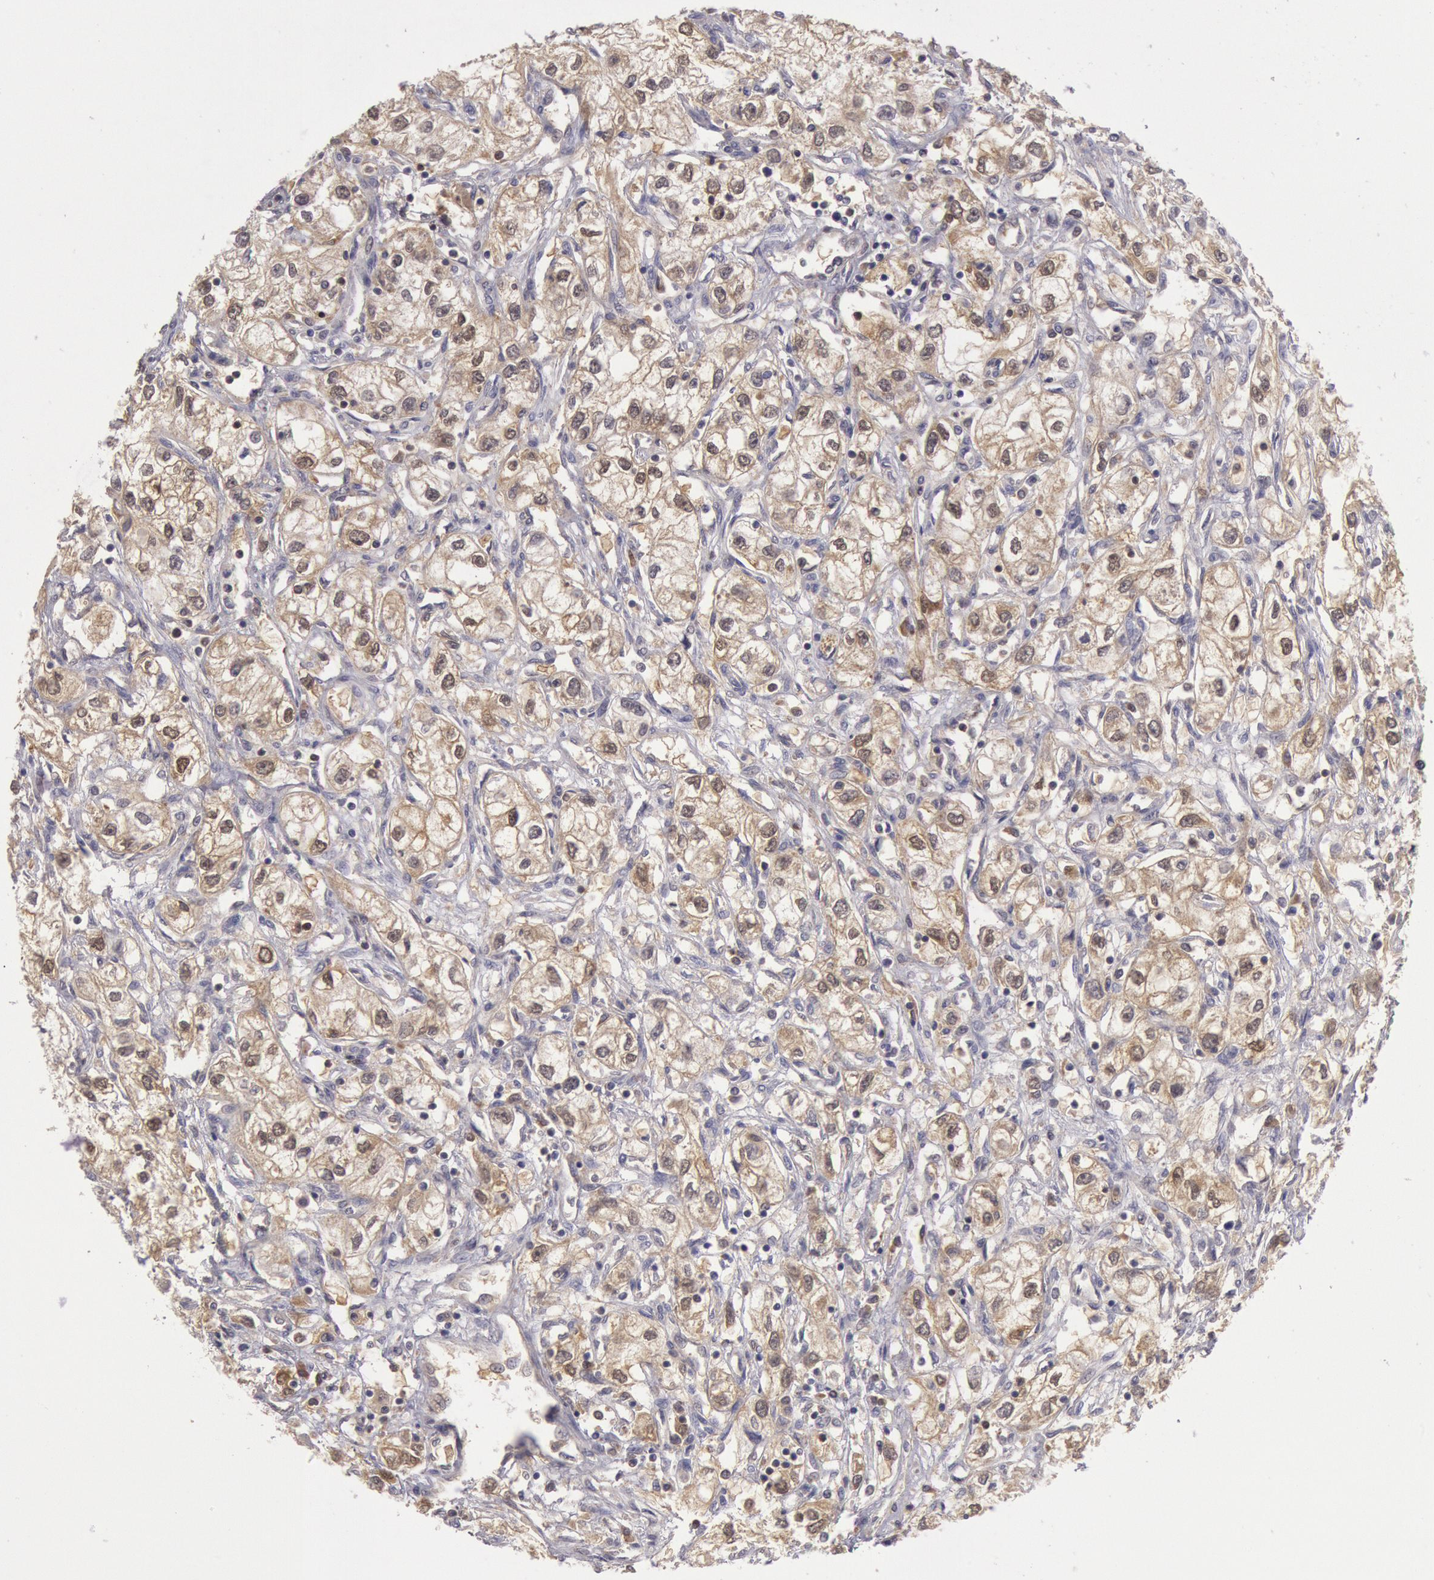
{"staining": {"intensity": "weak", "quantity": "<25%", "location": "cytoplasmic/membranous"}, "tissue": "renal cancer", "cell_type": "Tumor cells", "image_type": "cancer", "snomed": [{"axis": "morphology", "description": "Adenocarcinoma, NOS"}, {"axis": "topography", "description": "Kidney"}], "caption": "Protein analysis of renal cancer (adenocarcinoma) displays no significant positivity in tumor cells. The staining is performed using DAB (3,3'-diaminobenzidine) brown chromogen with nuclei counter-stained in using hematoxylin.", "gene": "MPST", "patient": {"sex": "male", "age": 57}}